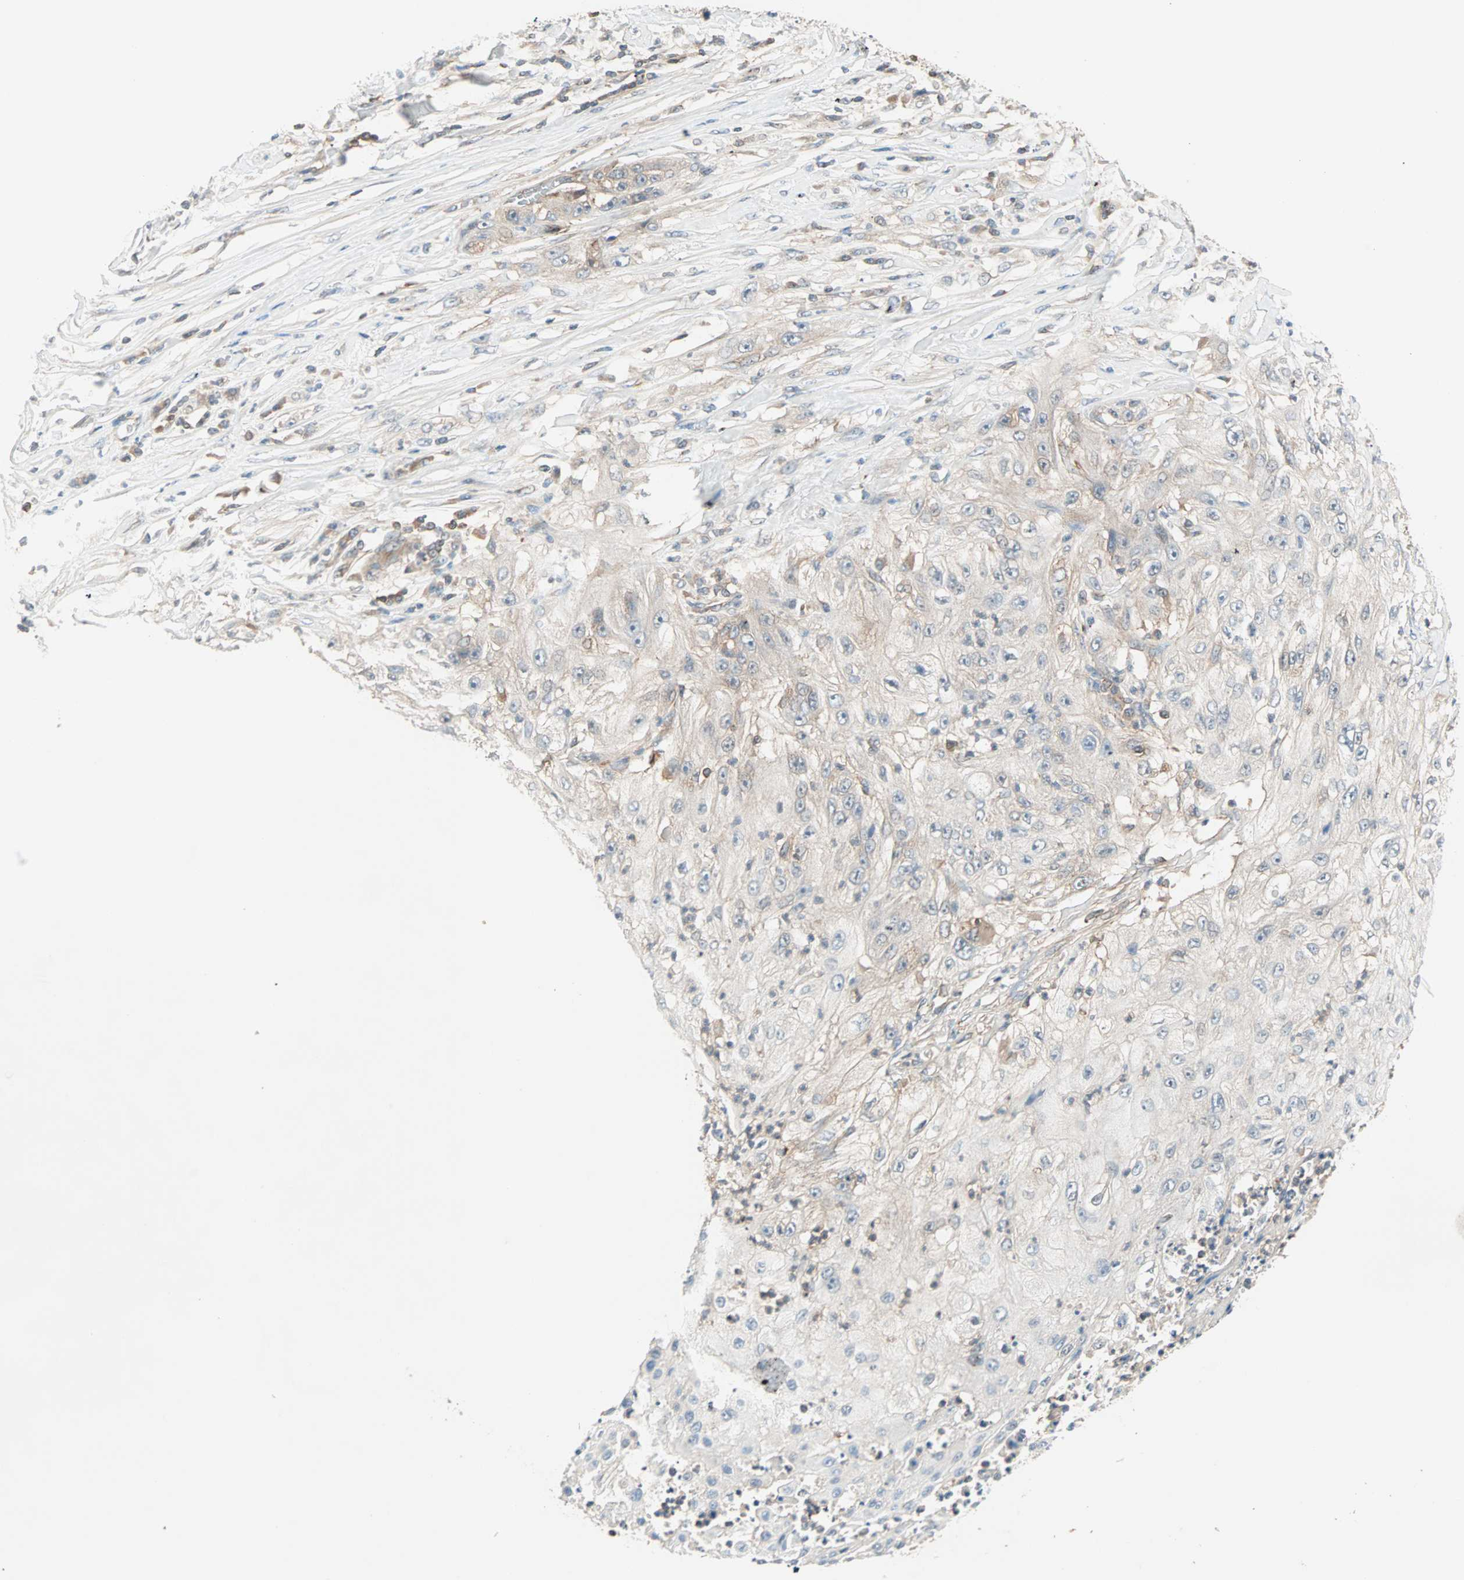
{"staining": {"intensity": "weak", "quantity": "25%-75%", "location": "cytoplasmic/membranous"}, "tissue": "lung cancer", "cell_type": "Tumor cells", "image_type": "cancer", "snomed": [{"axis": "morphology", "description": "Inflammation, NOS"}, {"axis": "morphology", "description": "Squamous cell carcinoma, NOS"}, {"axis": "topography", "description": "Lymph node"}, {"axis": "topography", "description": "Soft tissue"}, {"axis": "topography", "description": "Lung"}], "caption": "Protein expression analysis of lung squamous cell carcinoma shows weak cytoplasmic/membranous expression in approximately 25%-75% of tumor cells.", "gene": "TEC", "patient": {"sex": "male", "age": 66}}